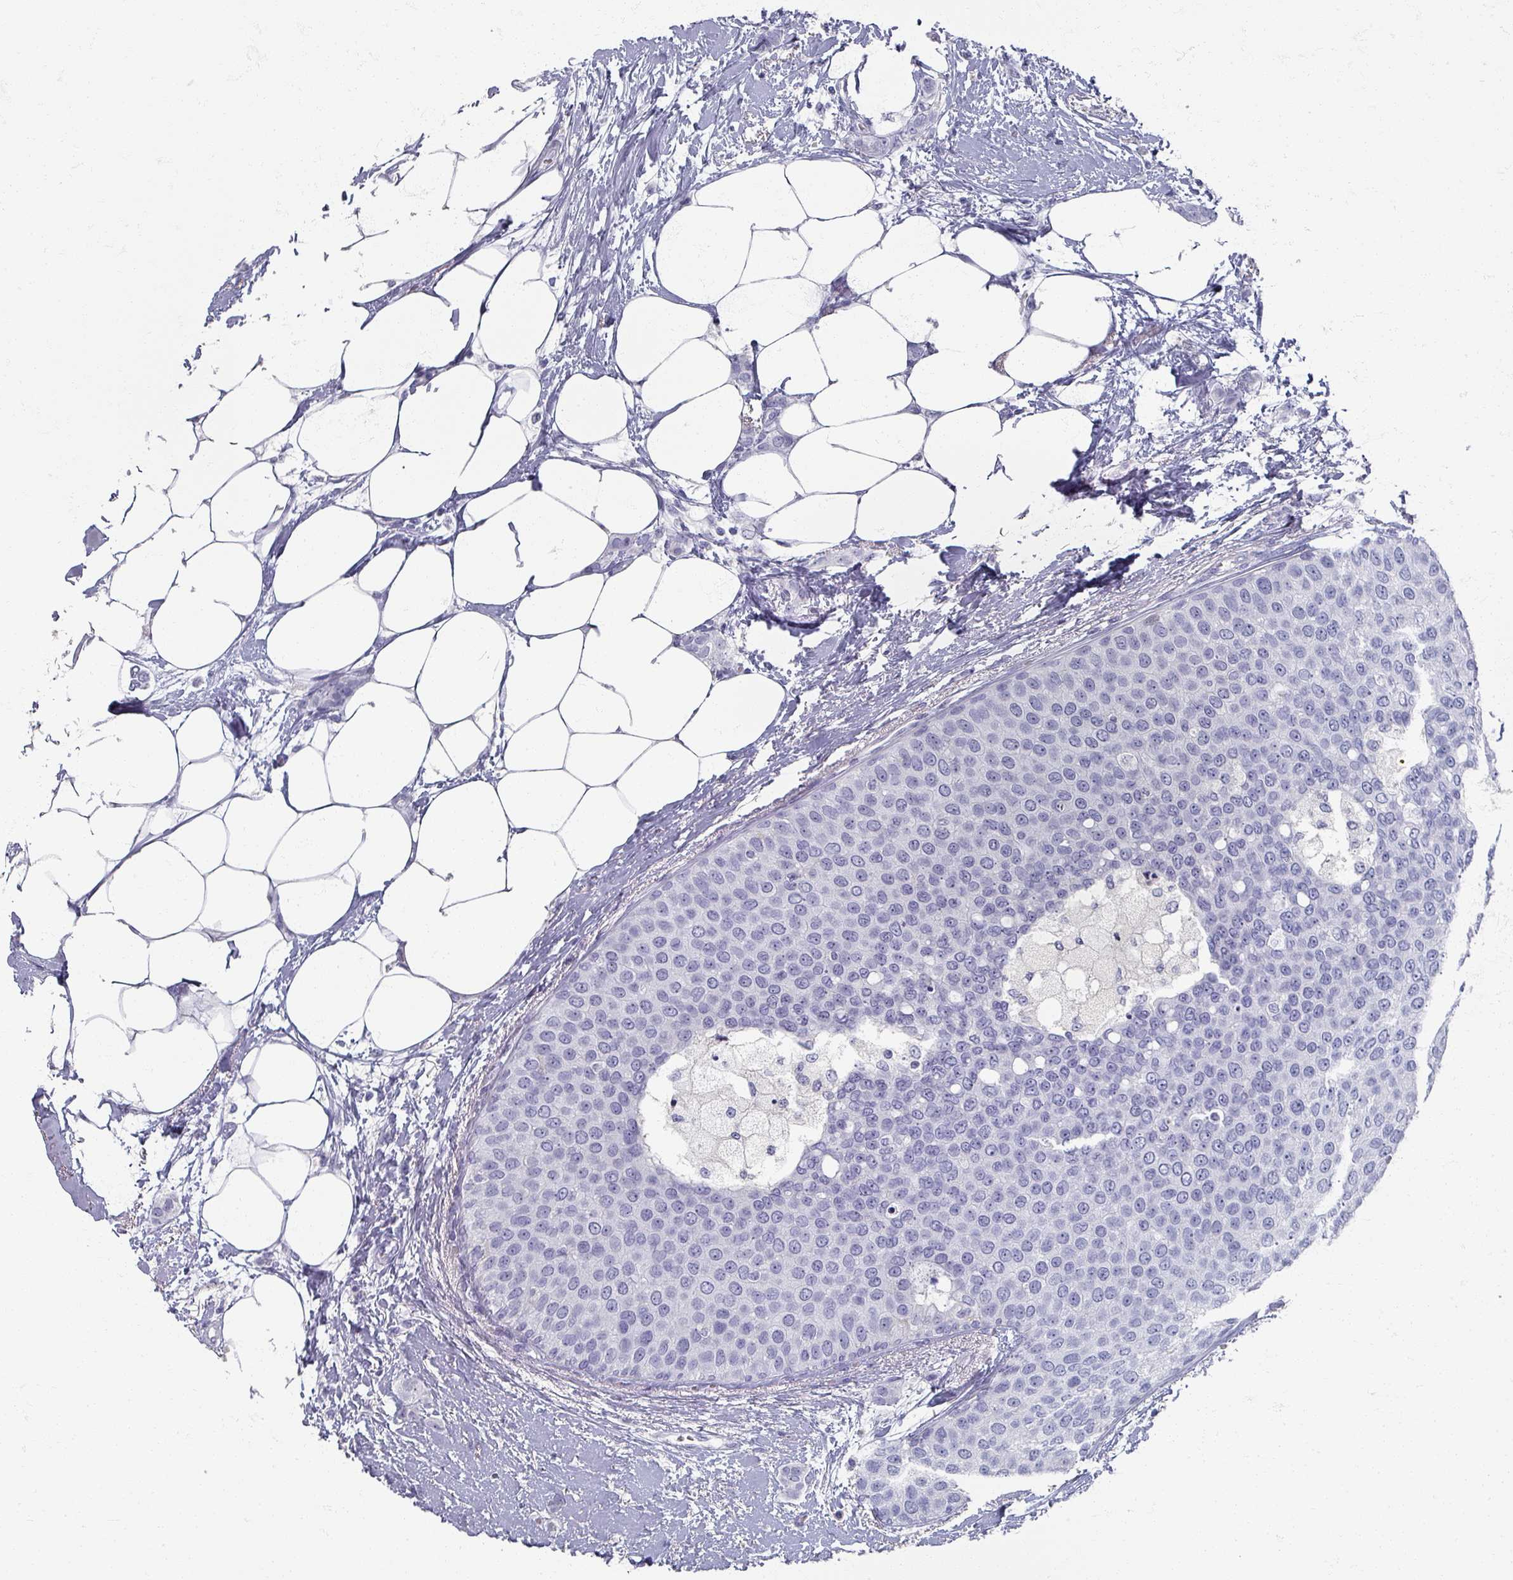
{"staining": {"intensity": "negative", "quantity": "none", "location": "none"}, "tissue": "breast cancer", "cell_type": "Tumor cells", "image_type": "cancer", "snomed": [{"axis": "morphology", "description": "Duct carcinoma"}, {"axis": "topography", "description": "Breast"}], "caption": "Immunohistochemical staining of breast infiltrating ductal carcinoma reveals no significant positivity in tumor cells.", "gene": "OMG", "patient": {"sex": "female", "age": 72}}